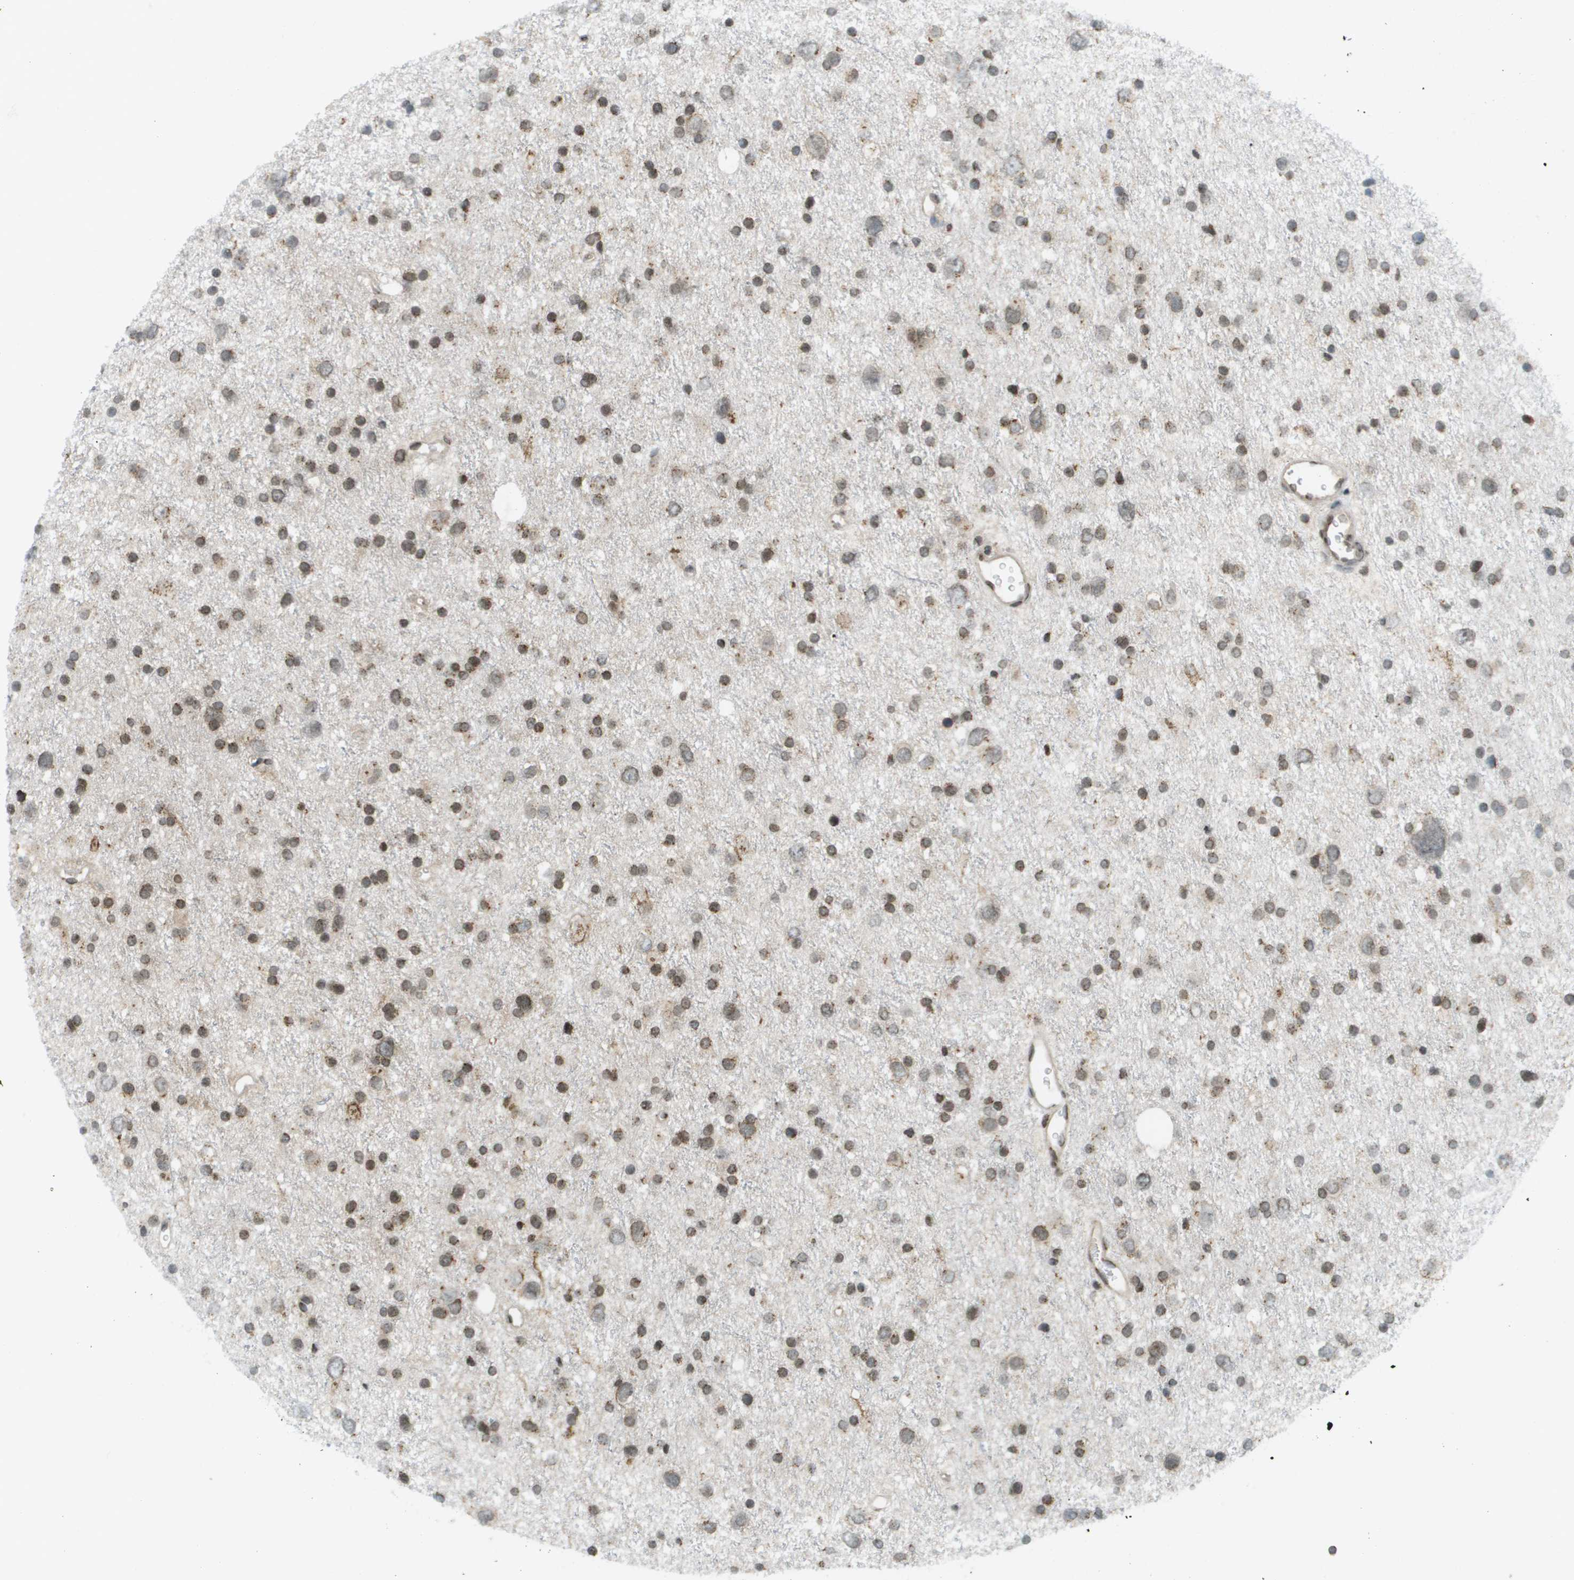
{"staining": {"intensity": "moderate", "quantity": ">75%", "location": "cytoplasmic/membranous,nuclear"}, "tissue": "glioma", "cell_type": "Tumor cells", "image_type": "cancer", "snomed": [{"axis": "morphology", "description": "Glioma, malignant, Low grade"}, {"axis": "topography", "description": "Brain"}], "caption": "The image shows staining of glioma, revealing moderate cytoplasmic/membranous and nuclear protein staining (brown color) within tumor cells.", "gene": "EVC", "patient": {"sex": "female", "age": 37}}